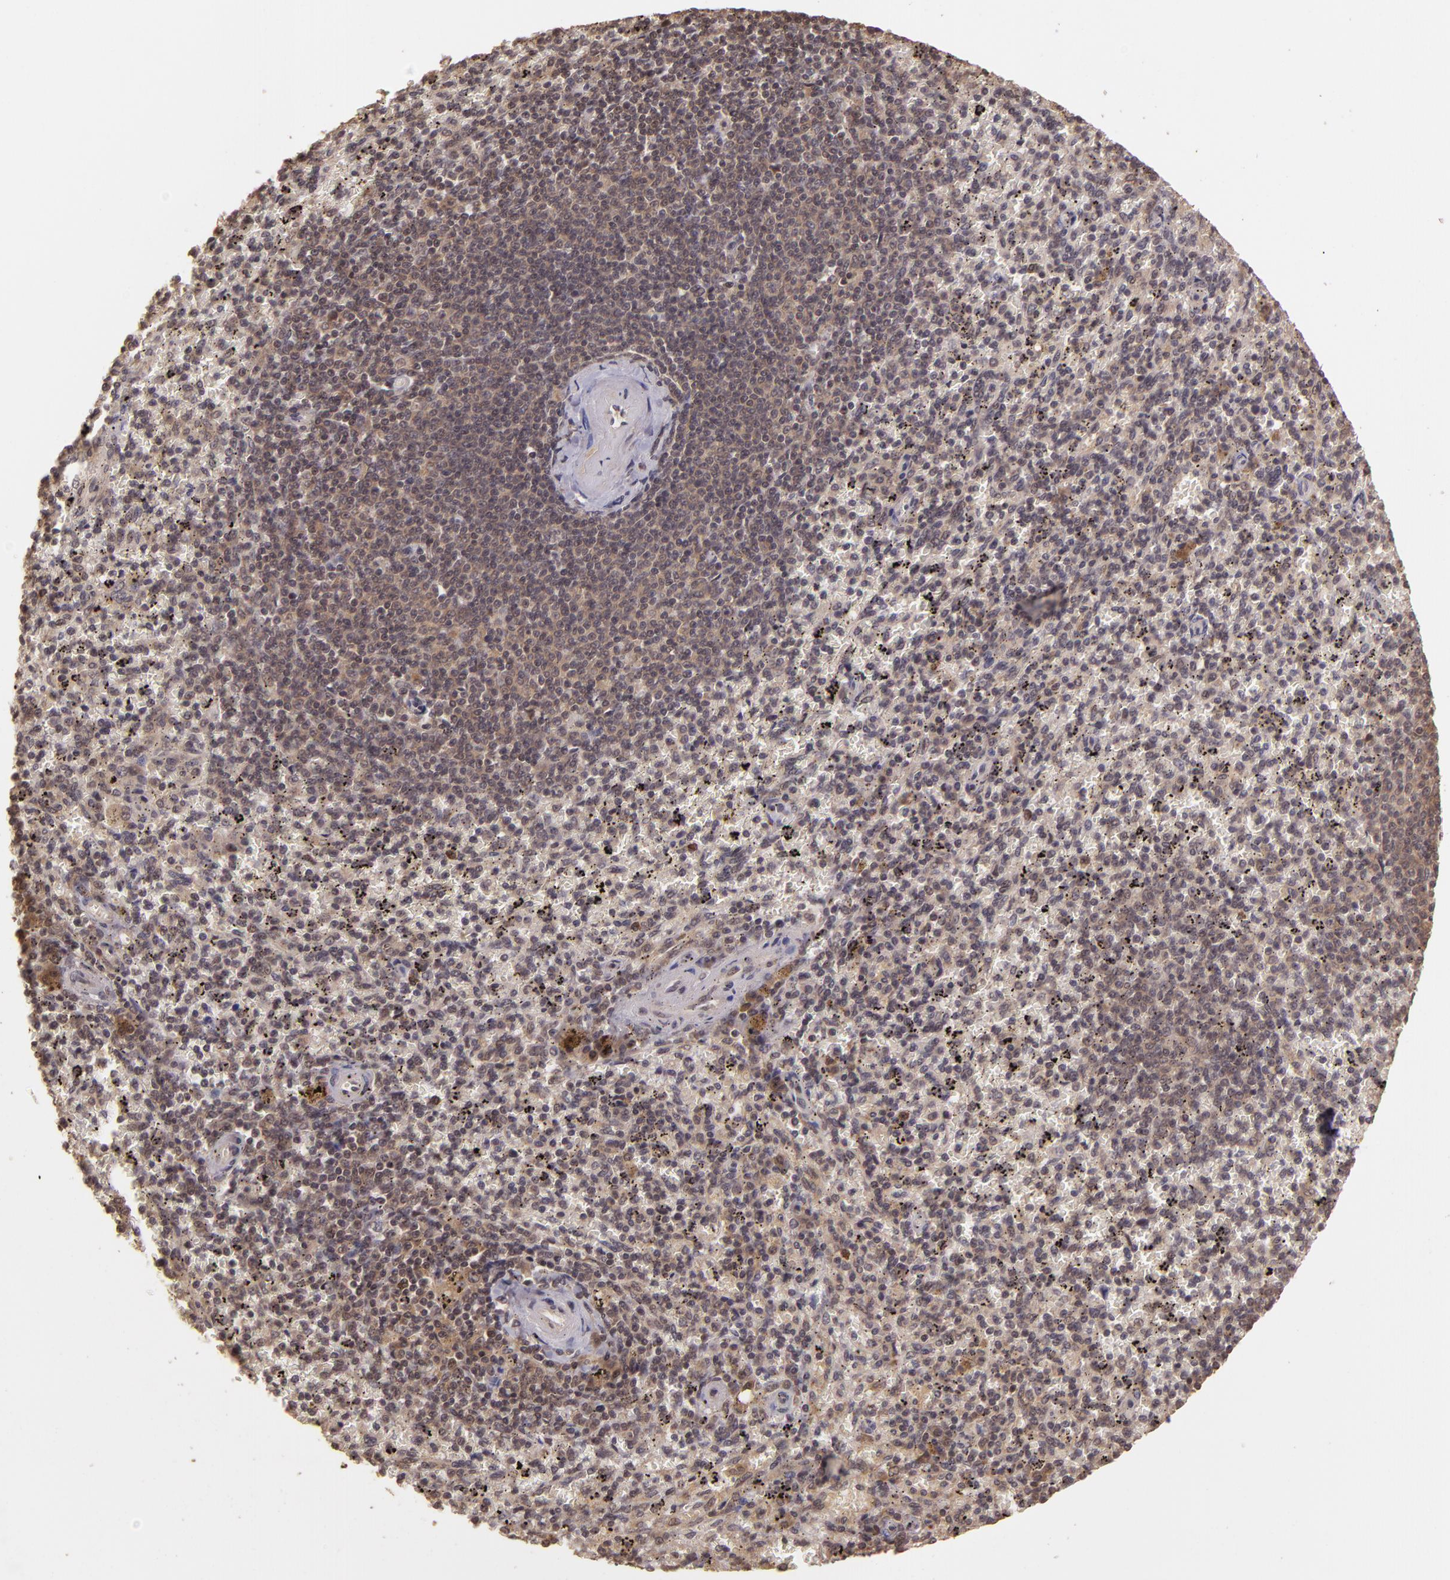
{"staining": {"intensity": "moderate", "quantity": "25%-75%", "location": "none"}, "tissue": "spleen", "cell_type": "Cells in red pulp", "image_type": "normal", "snomed": [{"axis": "morphology", "description": "Normal tissue, NOS"}, {"axis": "topography", "description": "Spleen"}], "caption": "Protein analysis of normal spleen shows moderate None expression in about 25%-75% of cells in red pulp. (DAB (3,3'-diaminobenzidine) IHC with brightfield microscopy, high magnification).", "gene": "TXNRD2", "patient": {"sex": "female", "age": 43}}